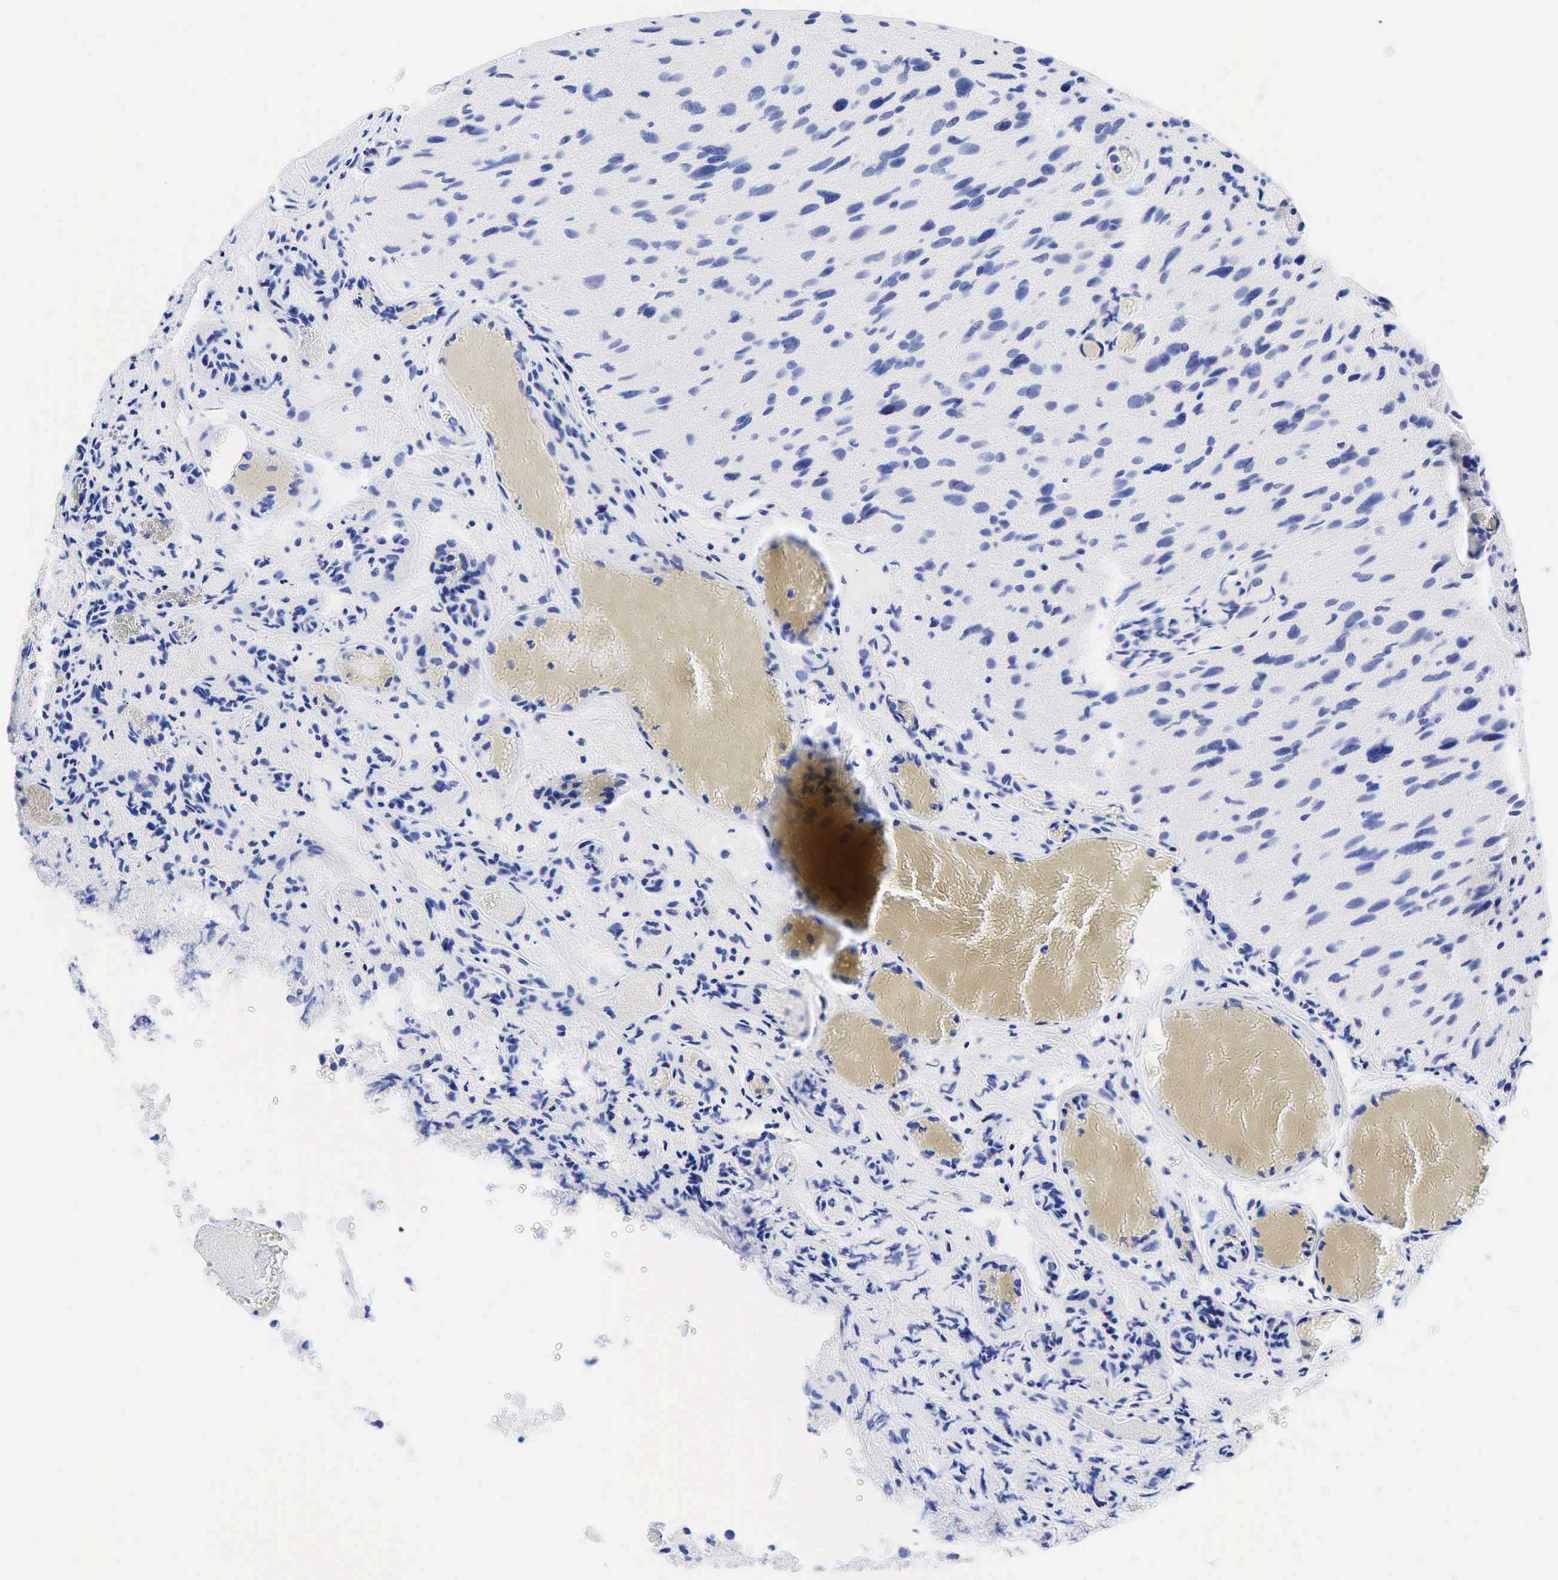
{"staining": {"intensity": "negative", "quantity": "none", "location": "none"}, "tissue": "glioma", "cell_type": "Tumor cells", "image_type": "cancer", "snomed": [{"axis": "morphology", "description": "Glioma, malignant, High grade"}, {"axis": "topography", "description": "Brain"}], "caption": "This is a micrograph of immunohistochemistry staining of high-grade glioma (malignant), which shows no positivity in tumor cells. (DAB (3,3'-diaminobenzidine) immunohistochemistry with hematoxylin counter stain).", "gene": "KRT18", "patient": {"sex": "male", "age": 69}}